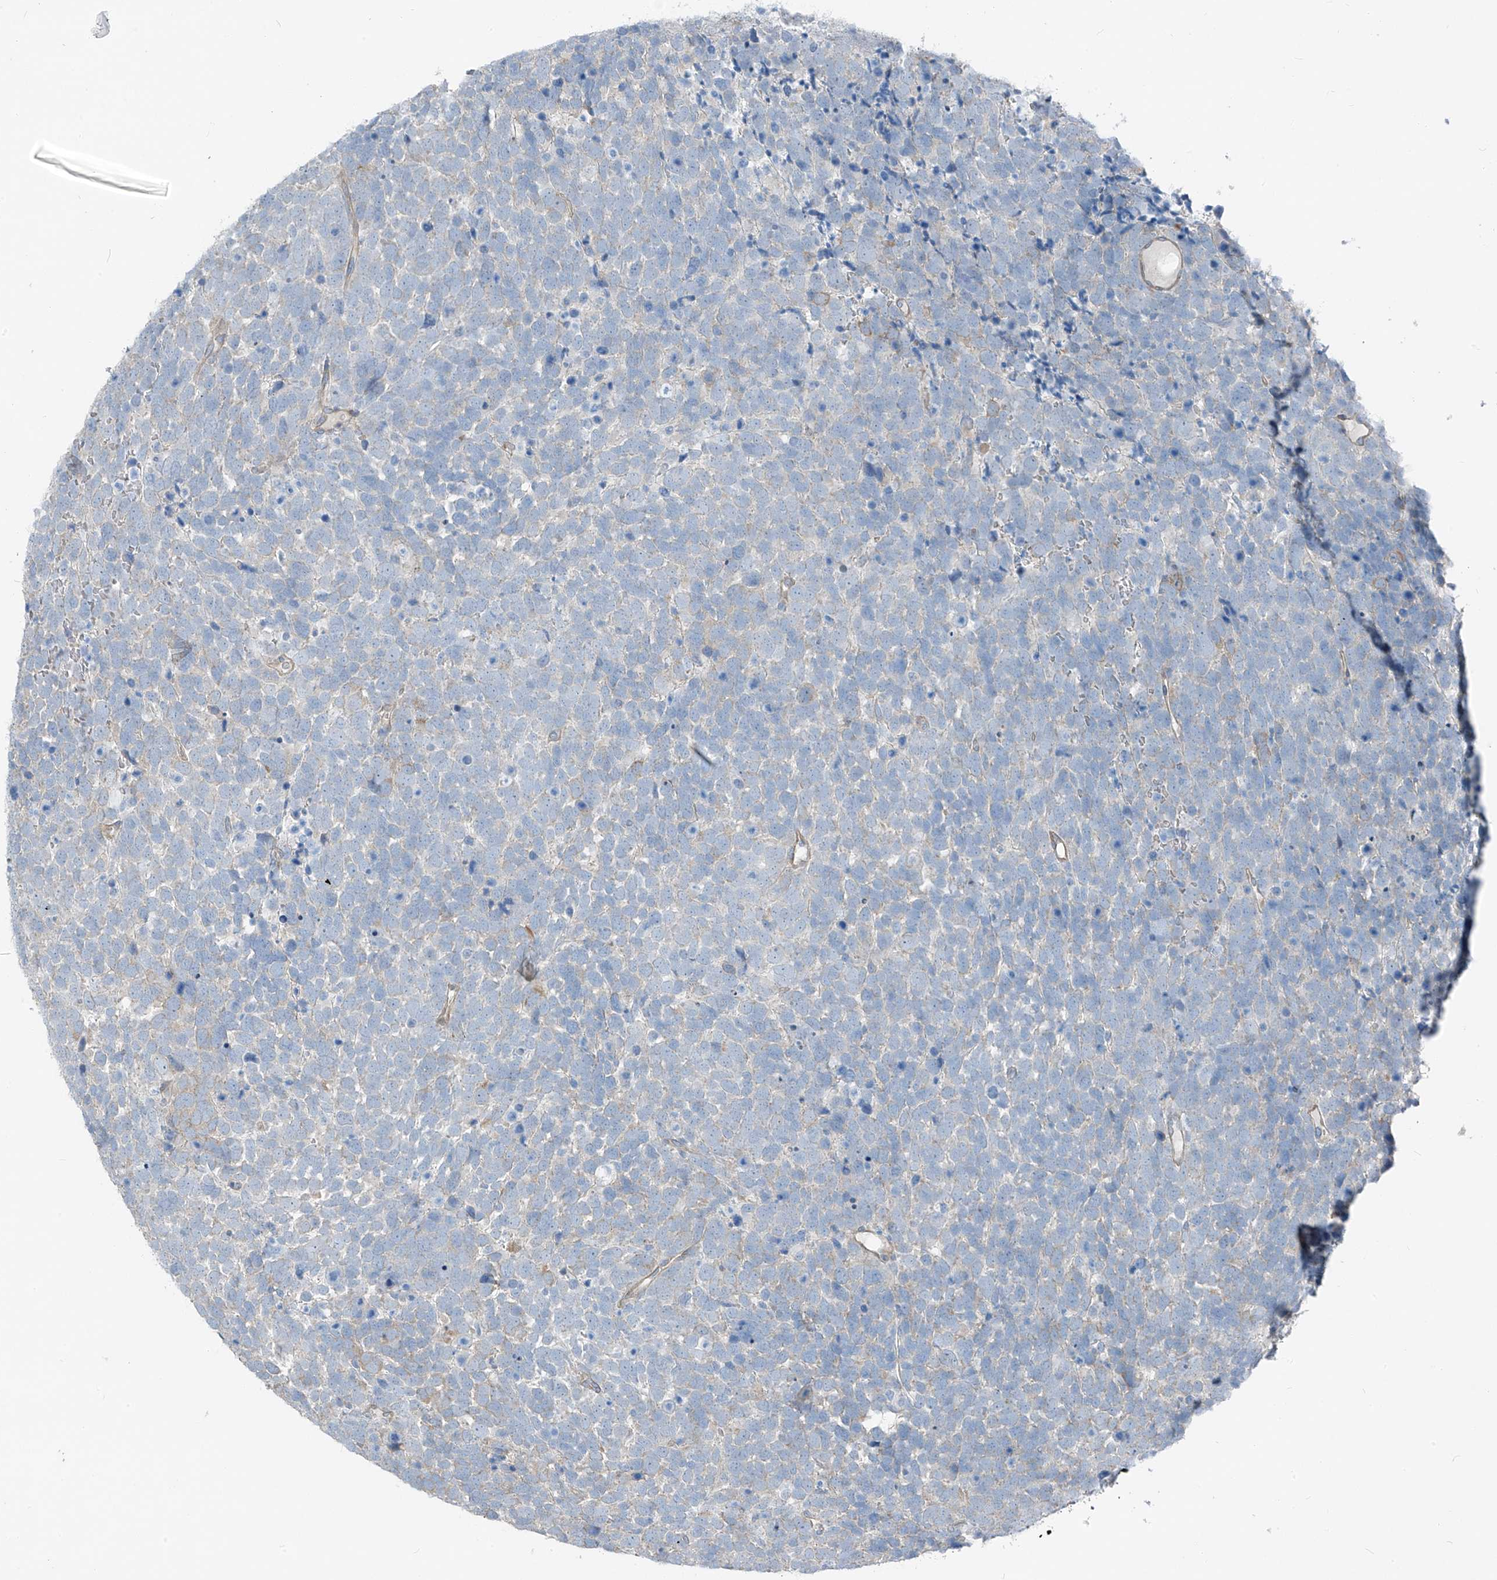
{"staining": {"intensity": "negative", "quantity": "none", "location": "none"}, "tissue": "urothelial cancer", "cell_type": "Tumor cells", "image_type": "cancer", "snomed": [{"axis": "morphology", "description": "Urothelial carcinoma, High grade"}, {"axis": "topography", "description": "Urinary bladder"}], "caption": "A high-resolution histopathology image shows IHC staining of urothelial cancer, which displays no significant staining in tumor cells.", "gene": "TNS2", "patient": {"sex": "female", "age": 82}}